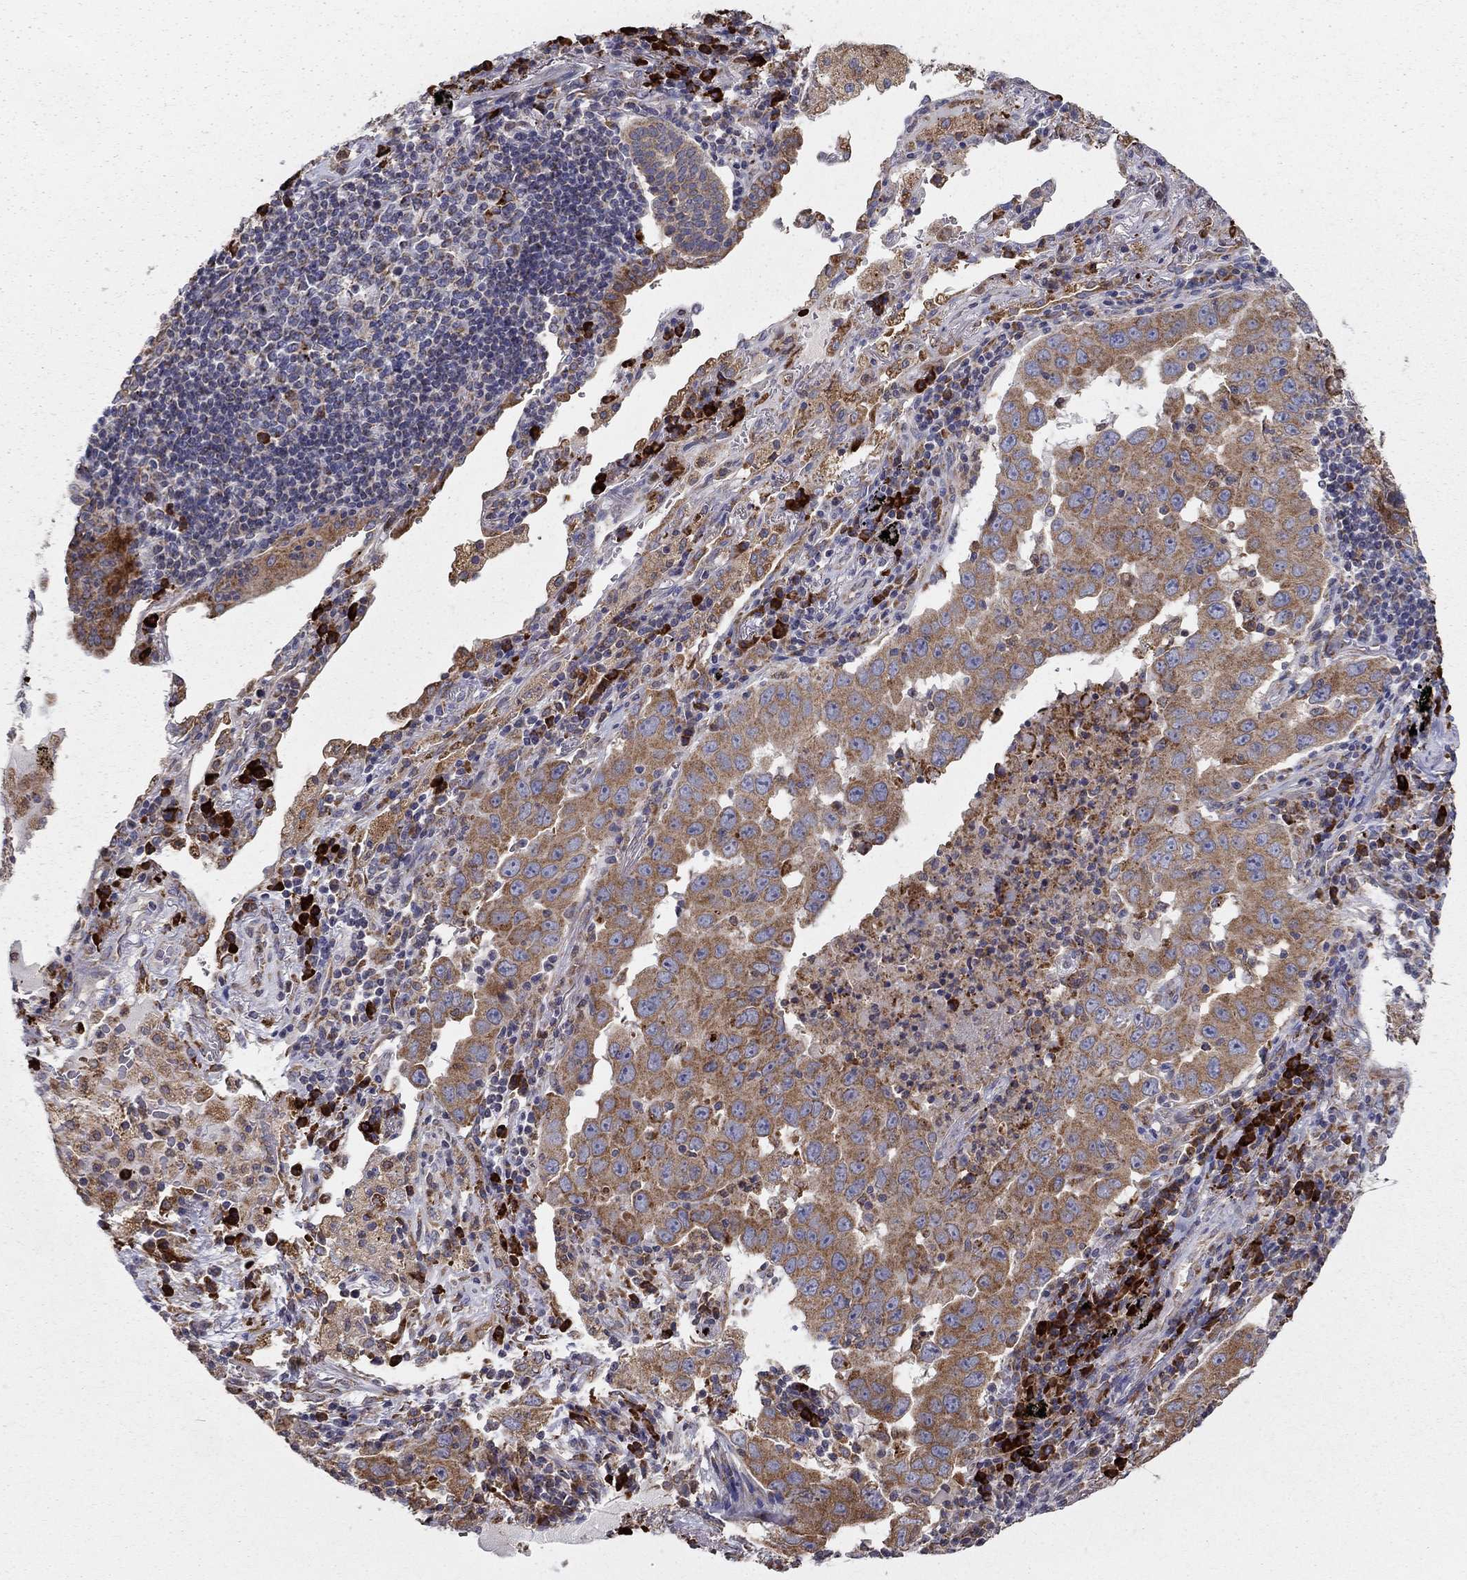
{"staining": {"intensity": "moderate", "quantity": ">75%", "location": "cytoplasmic/membranous"}, "tissue": "lung cancer", "cell_type": "Tumor cells", "image_type": "cancer", "snomed": [{"axis": "morphology", "description": "Adenocarcinoma, NOS"}, {"axis": "topography", "description": "Lung"}], "caption": "Lung adenocarcinoma stained with a protein marker shows moderate staining in tumor cells.", "gene": "PRDX4", "patient": {"sex": "male", "age": 73}}